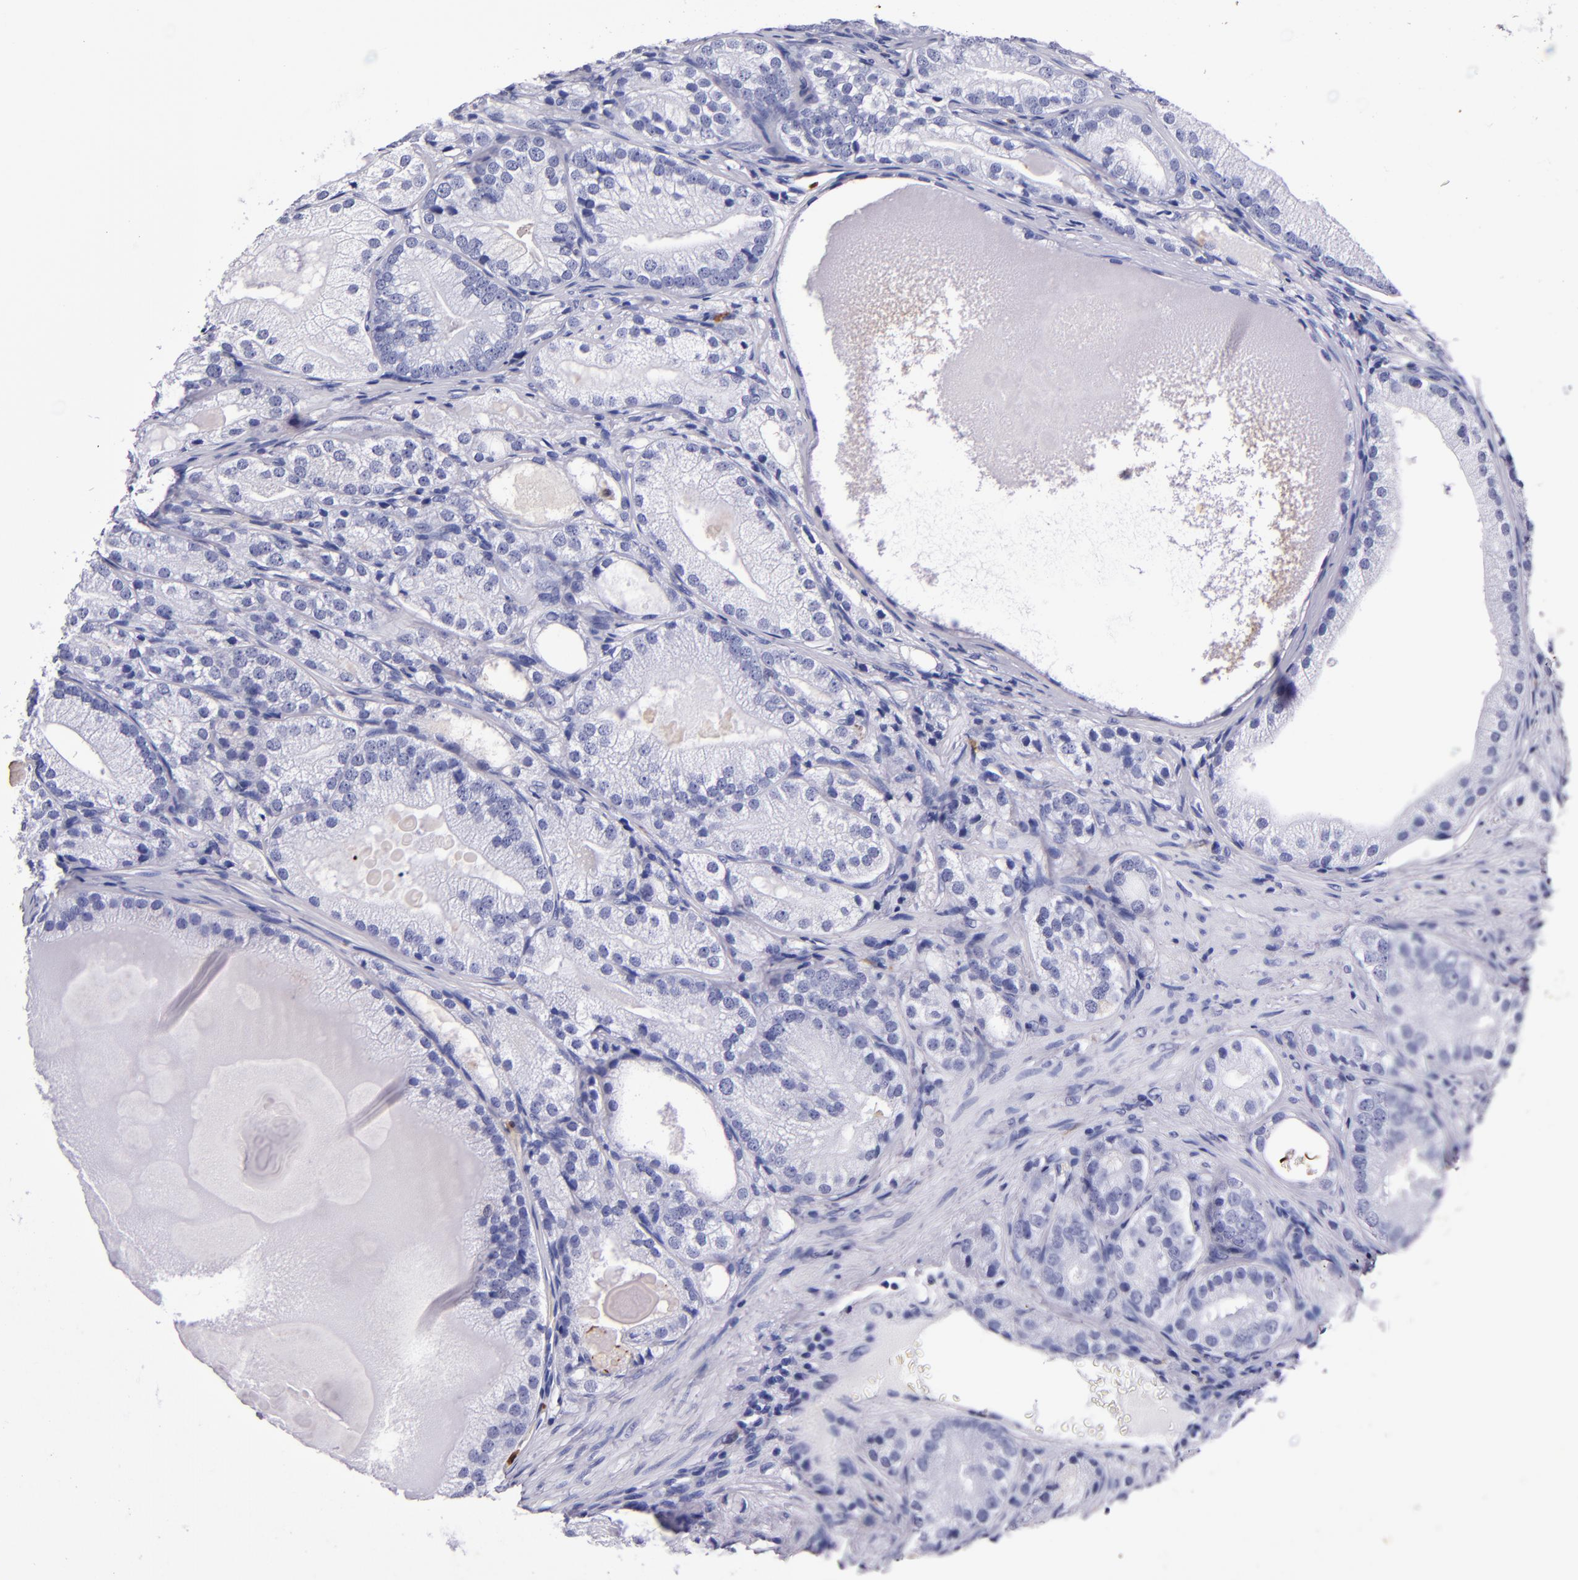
{"staining": {"intensity": "negative", "quantity": "none", "location": "none"}, "tissue": "prostate cancer", "cell_type": "Tumor cells", "image_type": "cancer", "snomed": [{"axis": "morphology", "description": "Adenocarcinoma, Low grade"}, {"axis": "topography", "description": "Prostate"}], "caption": "The histopathology image shows no staining of tumor cells in prostate cancer (adenocarcinoma (low-grade)).", "gene": "S100A8", "patient": {"sex": "male", "age": 69}}